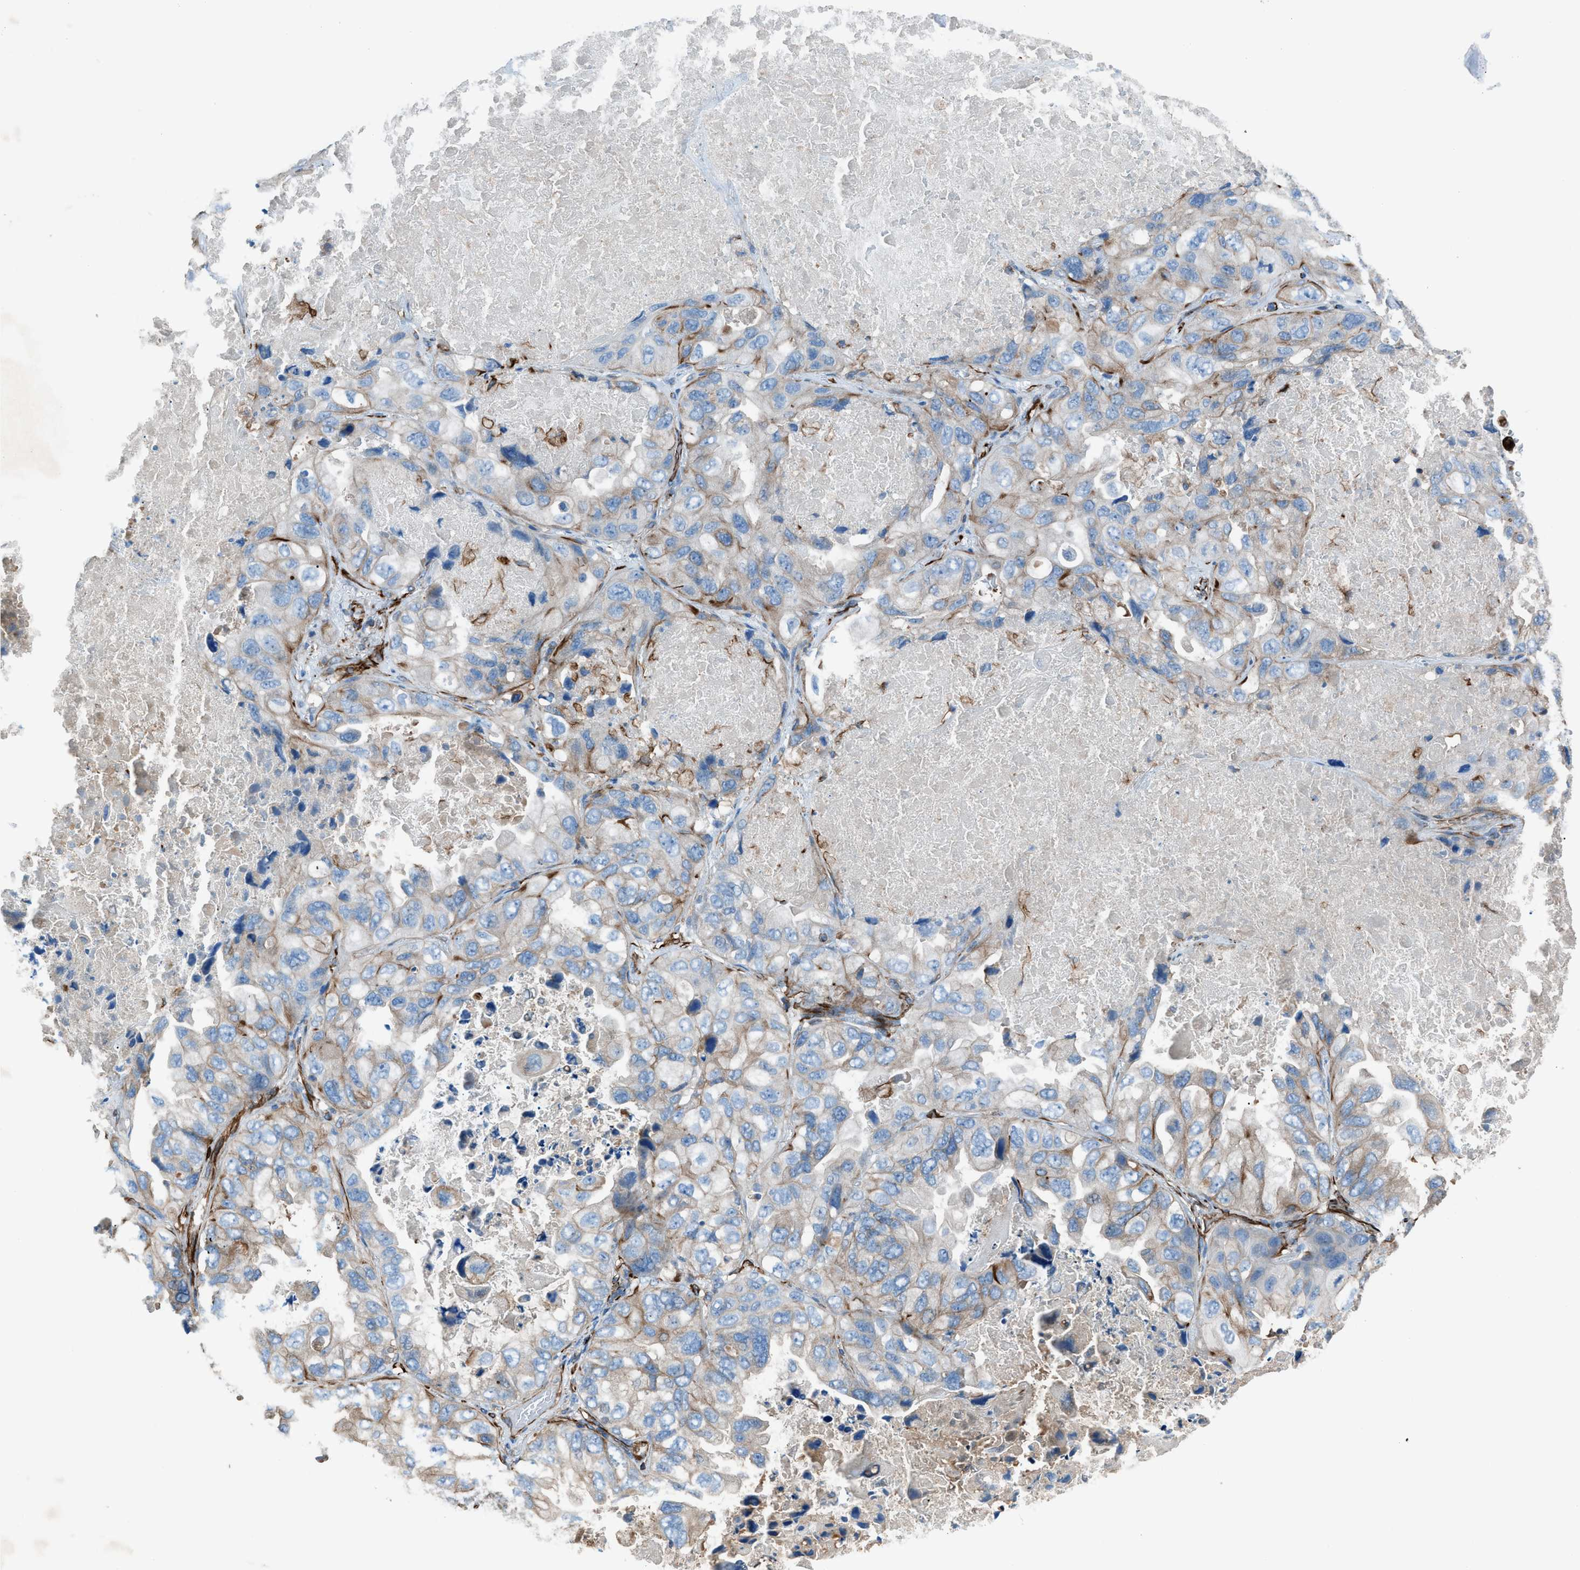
{"staining": {"intensity": "weak", "quantity": "25%-75%", "location": "cytoplasmic/membranous"}, "tissue": "lung cancer", "cell_type": "Tumor cells", "image_type": "cancer", "snomed": [{"axis": "morphology", "description": "Squamous cell carcinoma, NOS"}, {"axis": "topography", "description": "Lung"}], "caption": "Weak cytoplasmic/membranous protein expression is seen in approximately 25%-75% of tumor cells in lung cancer.", "gene": "CABP7", "patient": {"sex": "female", "age": 73}}